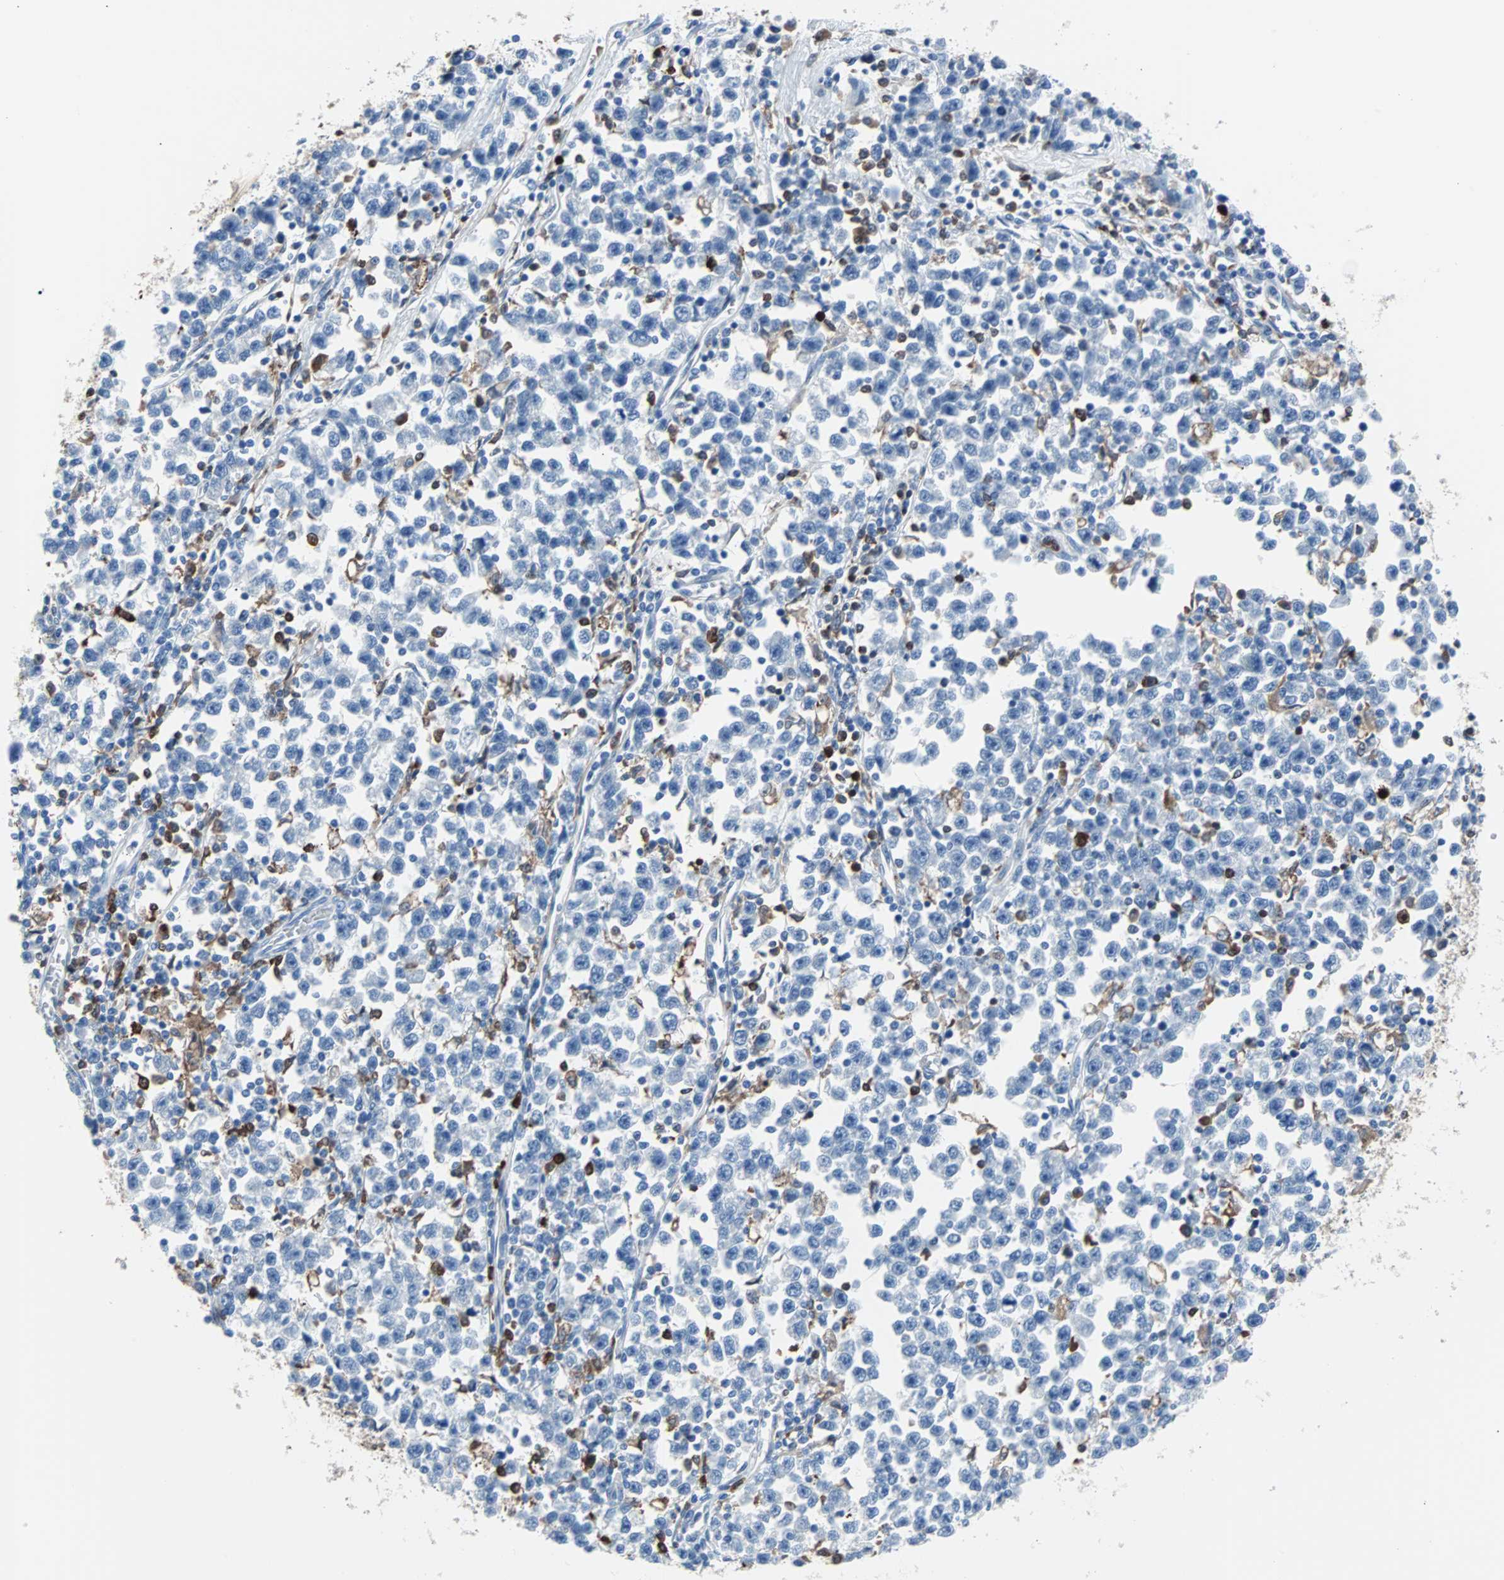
{"staining": {"intensity": "negative", "quantity": "none", "location": "none"}, "tissue": "testis cancer", "cell_type": "Tumor cells", "image_type": "cancer", "snomed": [{"axis": "morphology", "description": "Seminoma, NOS"}, {"axis": "topography", "description": "Testis"}], "caption": "IHC image of human testis seminoma stained for a protein (brown), which exhibits no positivity in tumor cells.", "gene": "SYK", "patient": {"sex": "male", "age": 43}}